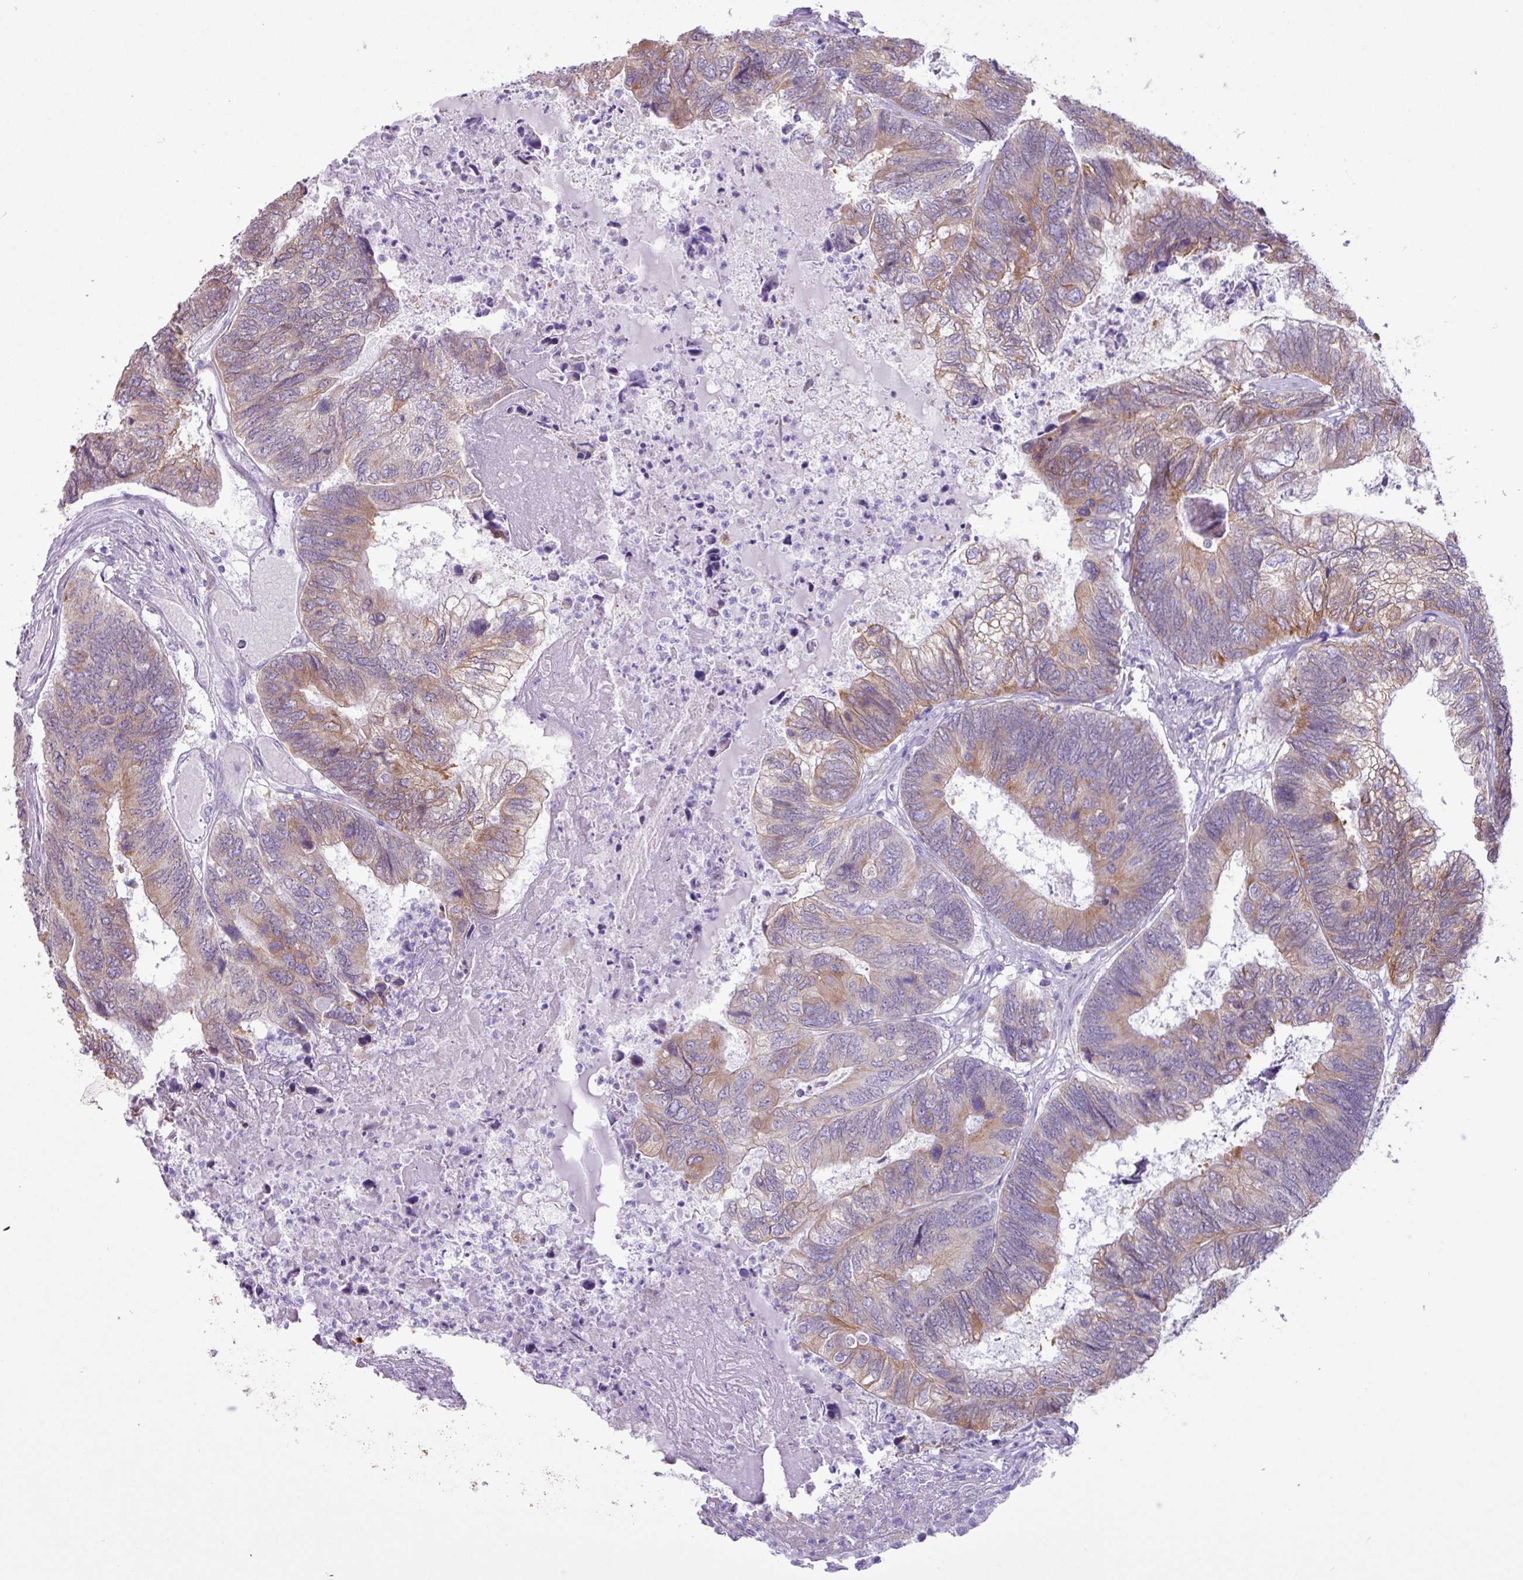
{"staining": {"intensity": "moderate", "quantity": "25%-75%", "location": "cytoplasmic/membranous"}, "tissue": "colorectal cancer", "cell_type": "Tumor cells", "image_type": "cancer", "snomed": [{"axis": "morphology", "description": "Adenocarcinoma, NOS"}, {"axis": "topography", "description": "Colon"}], "caption": "Moderate cytoplasmic/membranous protein expression is present in approximately 25%-75% of tumor cells in colorectal cancer (adenocarcinoma).", "gene": "SLC38A1", "patient": {"sex": "female", "age": 67}}